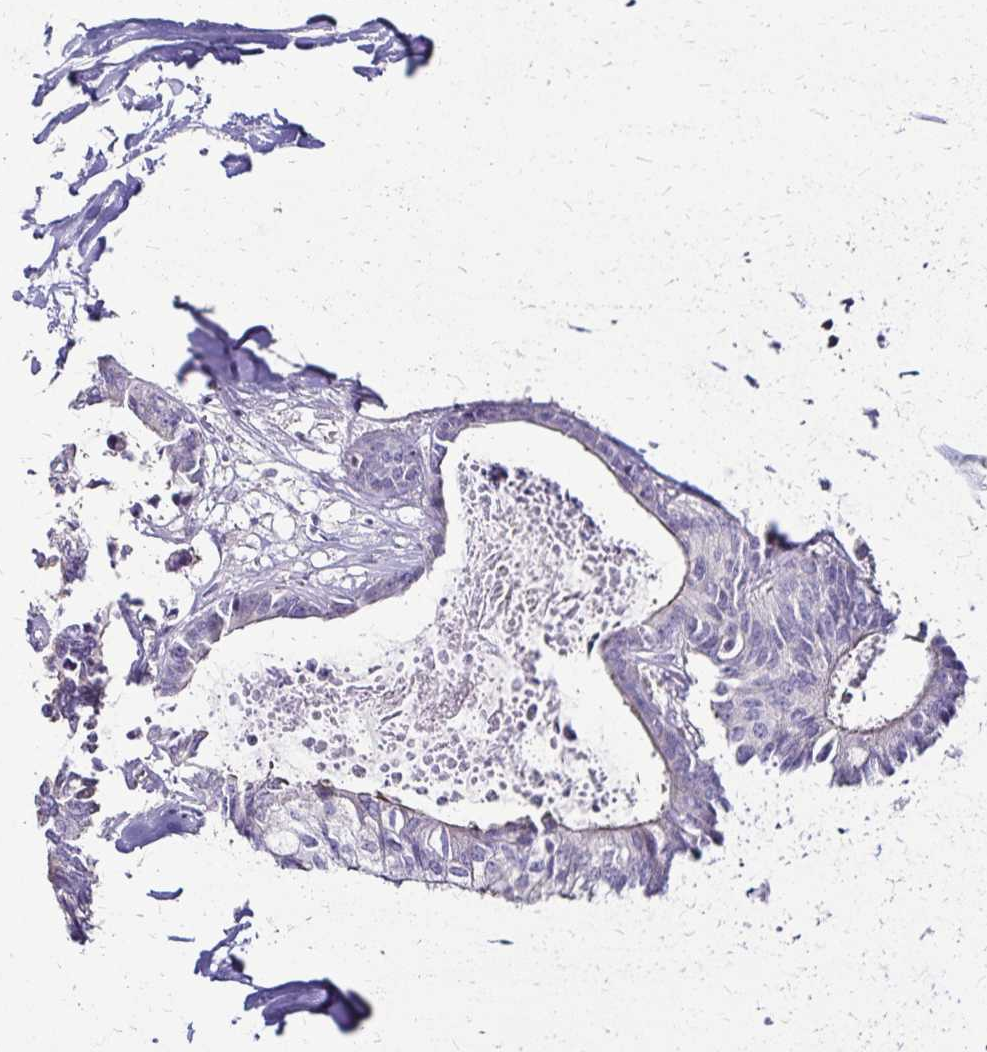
{"staining": {"intensity": "negative", "quantity": "none", "location": "none"}, "tissue": "colorectal cancer", "cell_type": "Tumor cells", "image_type": "cancer", "snomed": [{"axis": "morphology", "description": "Adenocarcinoma, NOS"}, {"axis": "topography", "description": "Colon"}, {"axis": "topography", "description": "Rectum"}], "caption": "Immunohistochemistry micrograph of neoplastic tissue: human colorectal cancer (adenocarcinoma) stained with DAB (3,3'-diaminobenzidine) displays no significant protein staining in tumor cells.", "gene": "KISS1", "patient": {"sex": "male", "age": 57}}